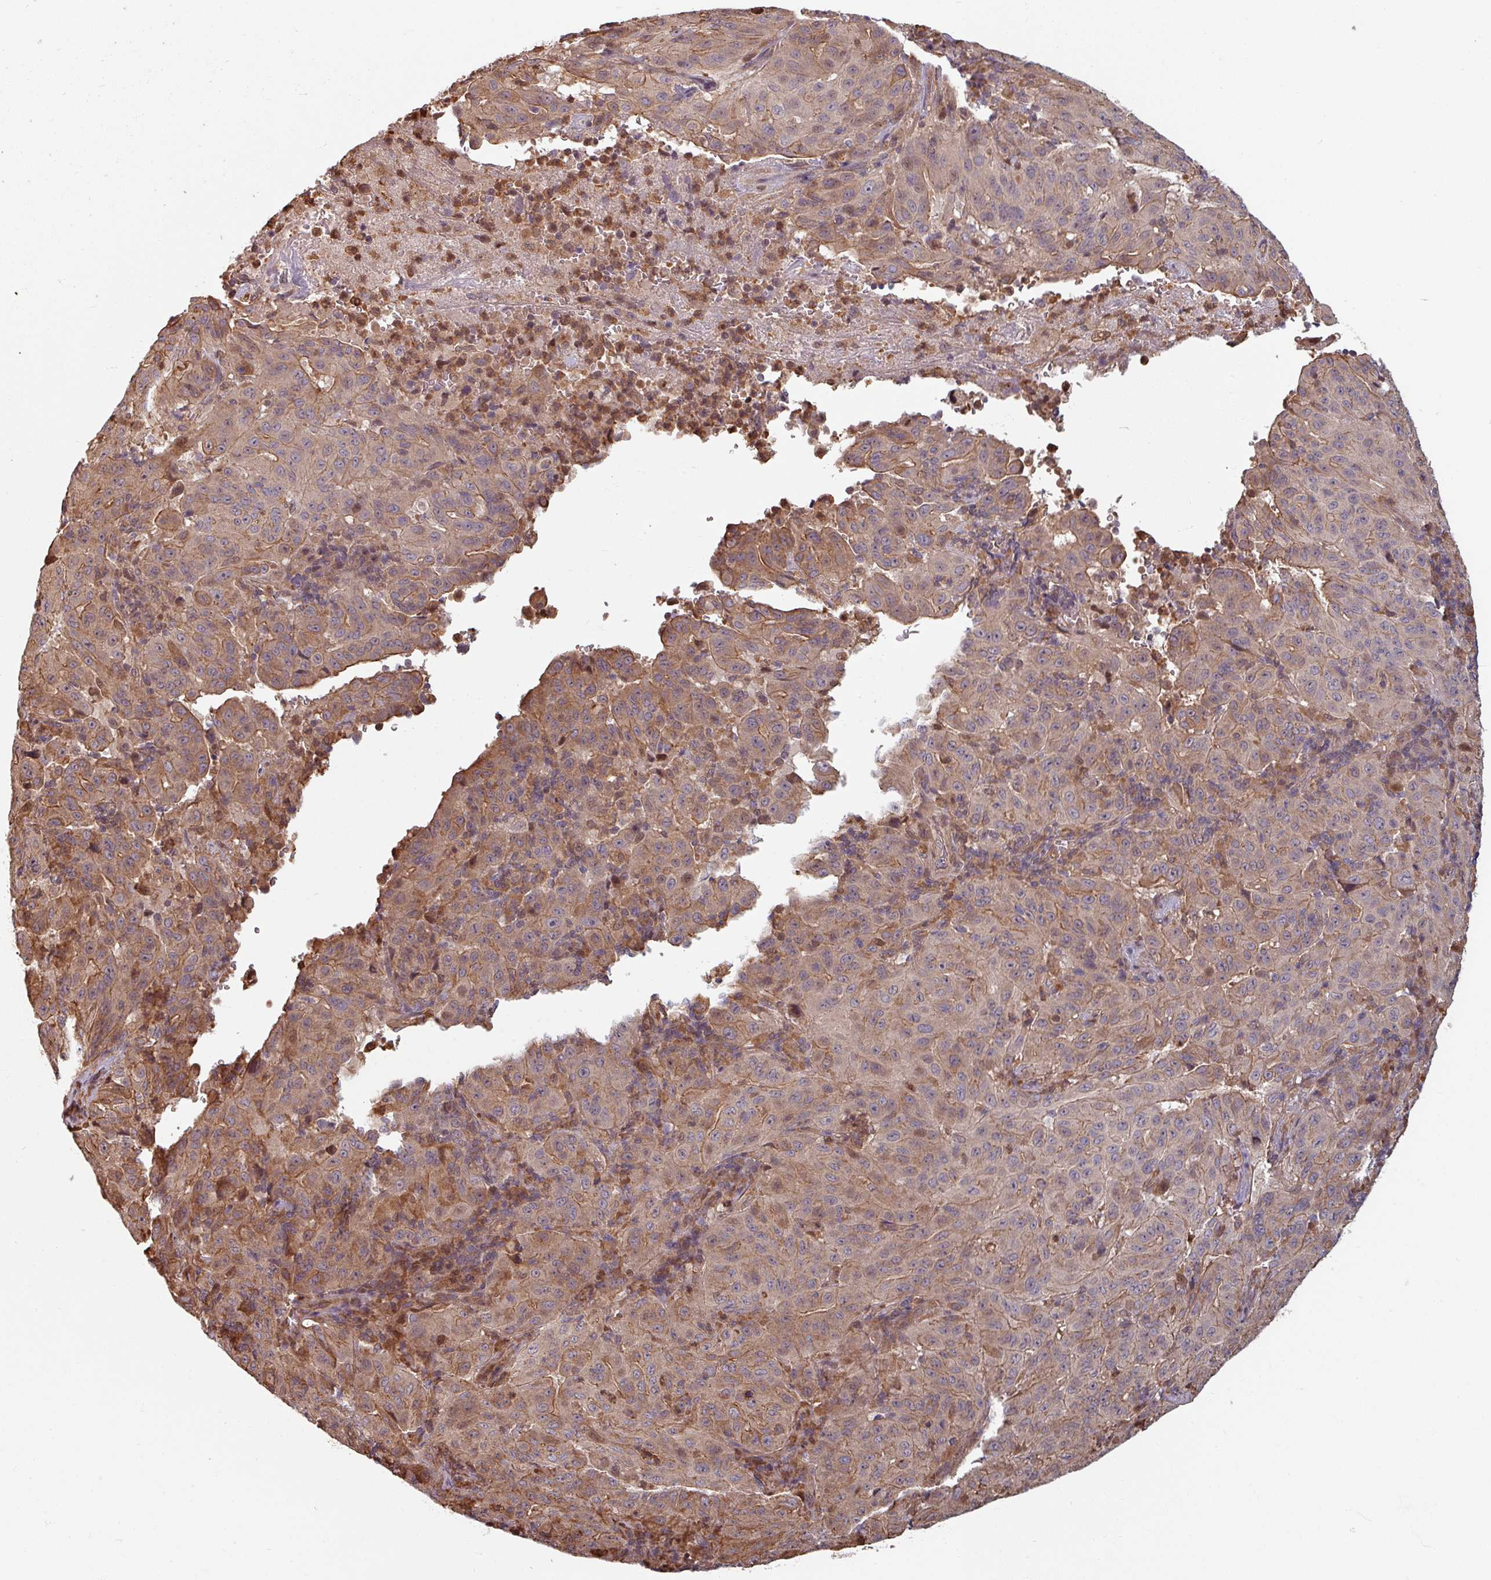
{"staining": {"intensity": "moderate", "quantity": ">75%", "location": "cytoplasmic/membranous"}, "tissue": "pancreatic cancer", "cell_type": "Tumor cells", "image_type": "cancer", "snomed": [{"axis": "morphology", "description": "Adenocarcinoma, NOS"}, {"axis": "topography", "description": "Pancreas"}], "caption": "Immunohistochemistry (IHC) histopathology image of human pancreatic cancer stained for a protein (brown), which shows medium levels of moderate cytoplasmic/membranous expression in approximately >75% of tumor cells.", "gene": "EID1", "patient": {"sex": "male", "age": 63}}